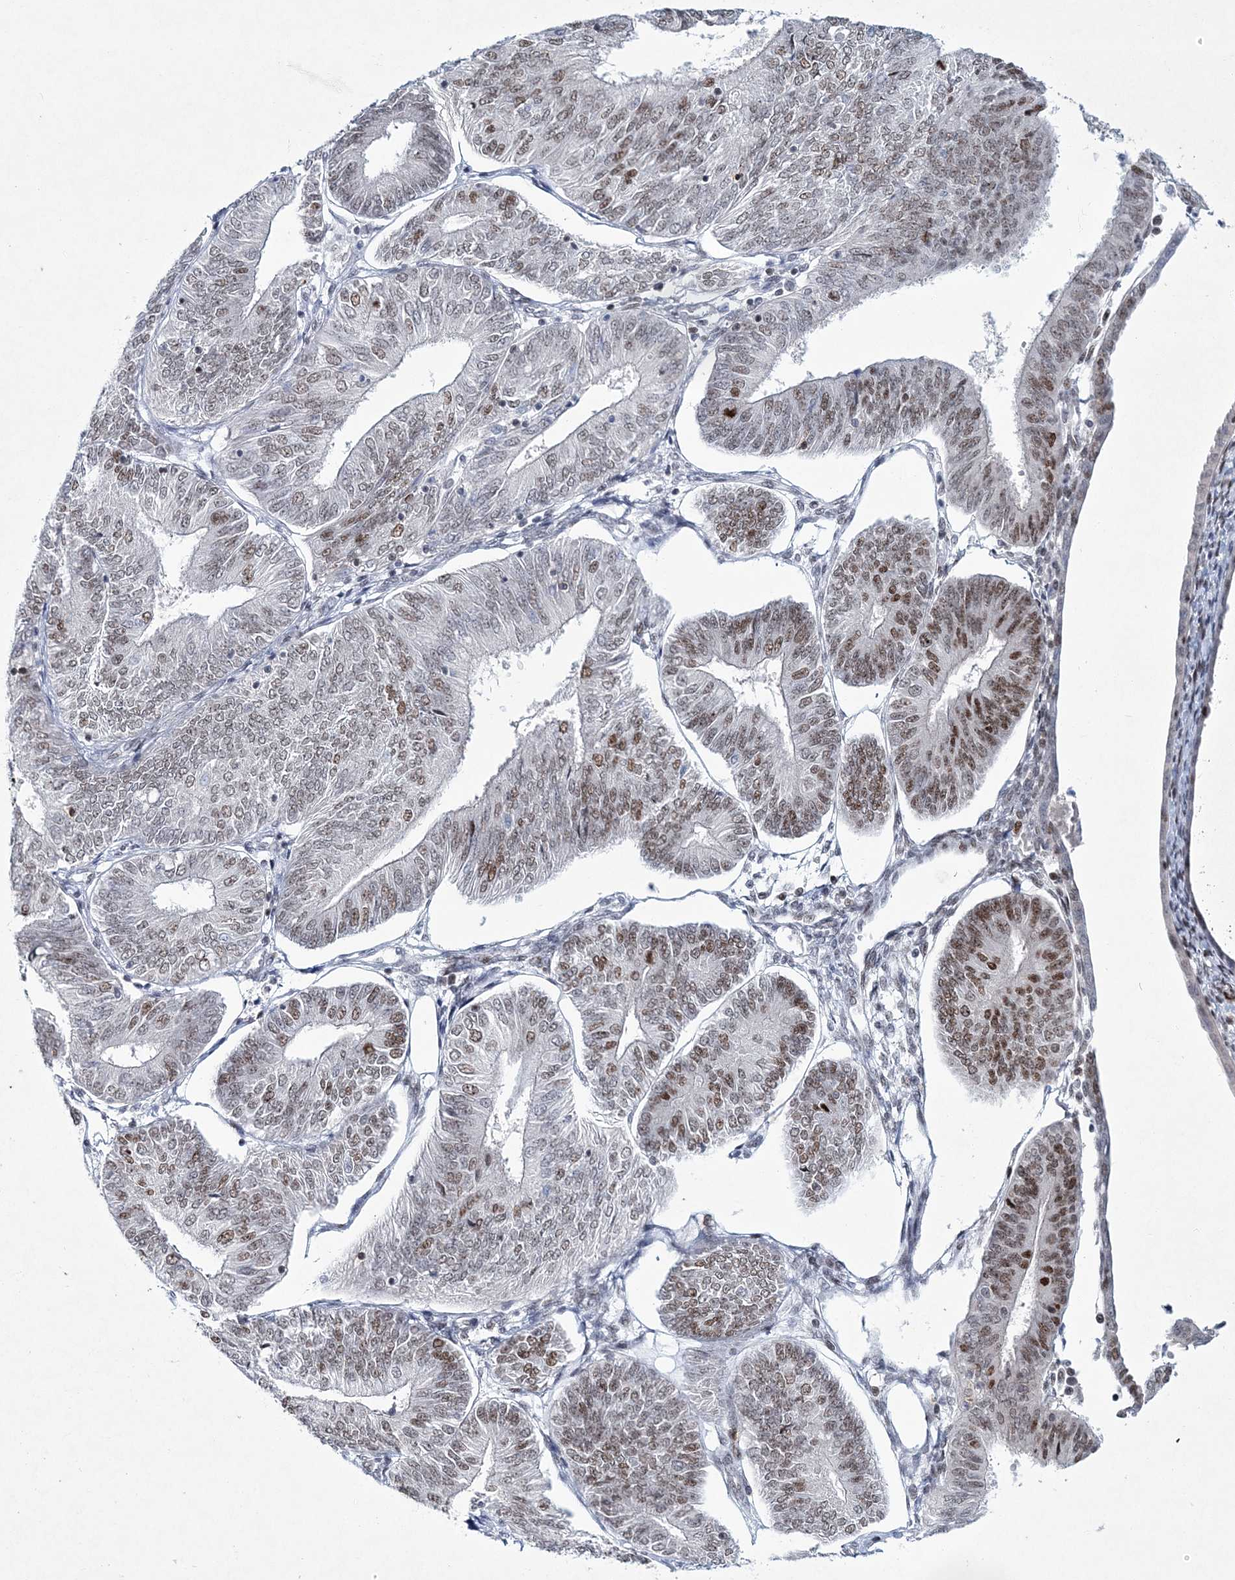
{"staining": {"intensity": "moderate", "quantity": "25%-75%", "location": "nuclear"}, "tissue": "endometrial cancer", "cell_type": "Tumor cells", "image_type": "cancer", "snomed": [{"axis": "morphology", "description": "Adenocarcinoma, NOS"}, {"axis": "topography", "description": "Endometrium"}], "caption": "Protein analysis of adenocarcinoma (endometrial) tissue demonstrates moderate nuclear positivity in approximately 25%-75% of tumor cells.", "gene": "LRRFIP2", "patient": {"sex": "female", "age": 58}}